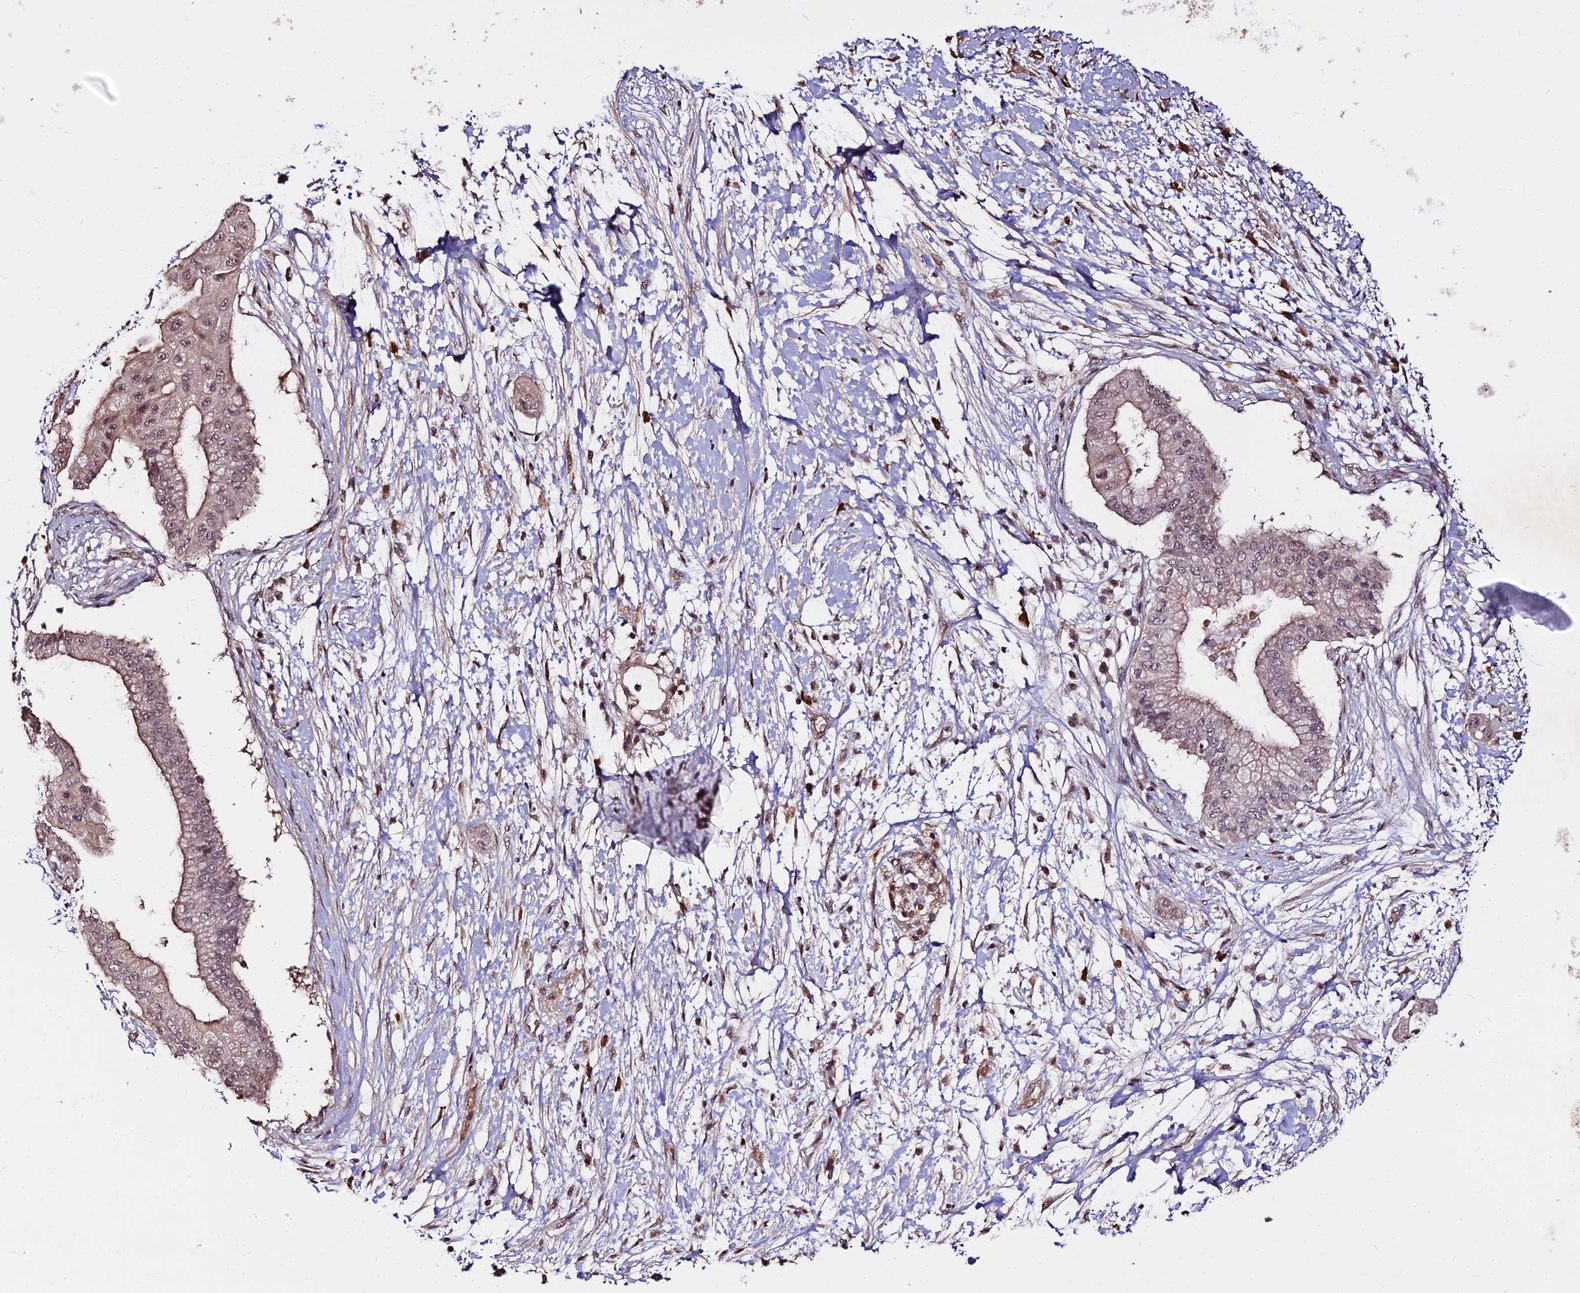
{"staining": {"intensity": "weak", "quantity": "25%-75%", "location": "cytoplasmic/membranous,nuclear"}, "tissue": "pancreatic cancer", "cell_type": "Tumor cells", "image_type": "cancer", "snomed": [{"axis": "morphology", "description": "Adenocarcinoma, NOS"}, {"axis": "topography", "description": "Pancreas"}], "caption": "Approximately 25%-75% of tumor cells in pancreatic cancer (adenocarcinoma) reveal weak cytoplasmic/membranous and nuclear protein expression as visualized by brown immunohistochemical staining.", "gene": "ZDBF2", "patient": {"sex": "male", "age": 68}}